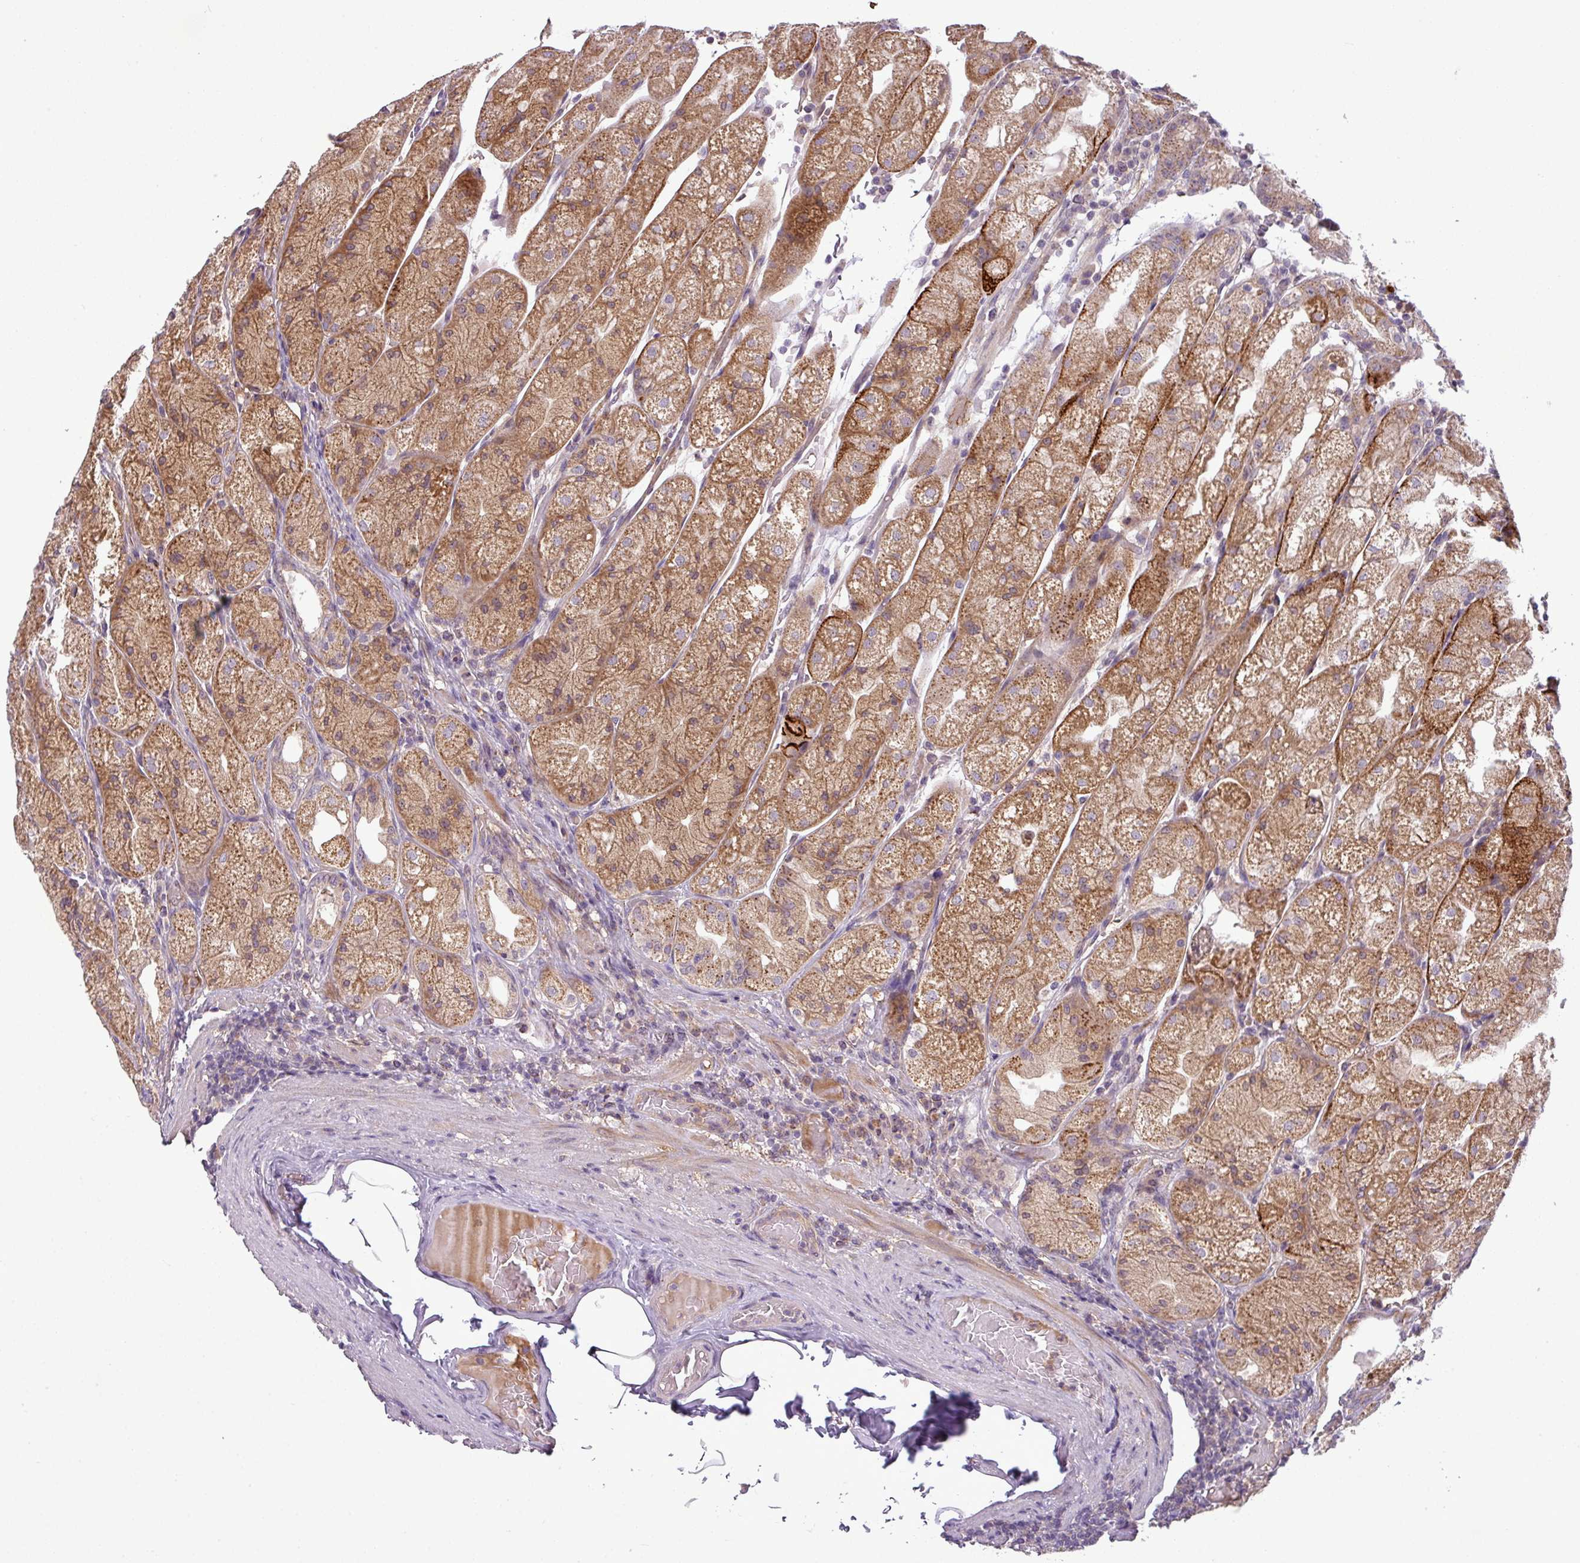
{"staining": {"intensity": "moderate", "quantity": ">75%", "location": "cytoplasmic/membranous"}, "tissue": "stomach", "cell_type": "Glandular cells", "image_type": "normal", "snomed": [{"axis": "morphology", "description": "Normal tissue, NOS"}, {"axis": "topography", "description": "Stomach, upper"}], "caption": "This micrograph shows benign stomach stained with immunohistochemistry (IHC) to label a protein in brown. The cytoplasmic/membranous of glandular cells show moderate positivity for the protein. Nuclei are counter-stained blue.", "gene": "ZNF35", "patient": {"sex": "male", "age": 52}}